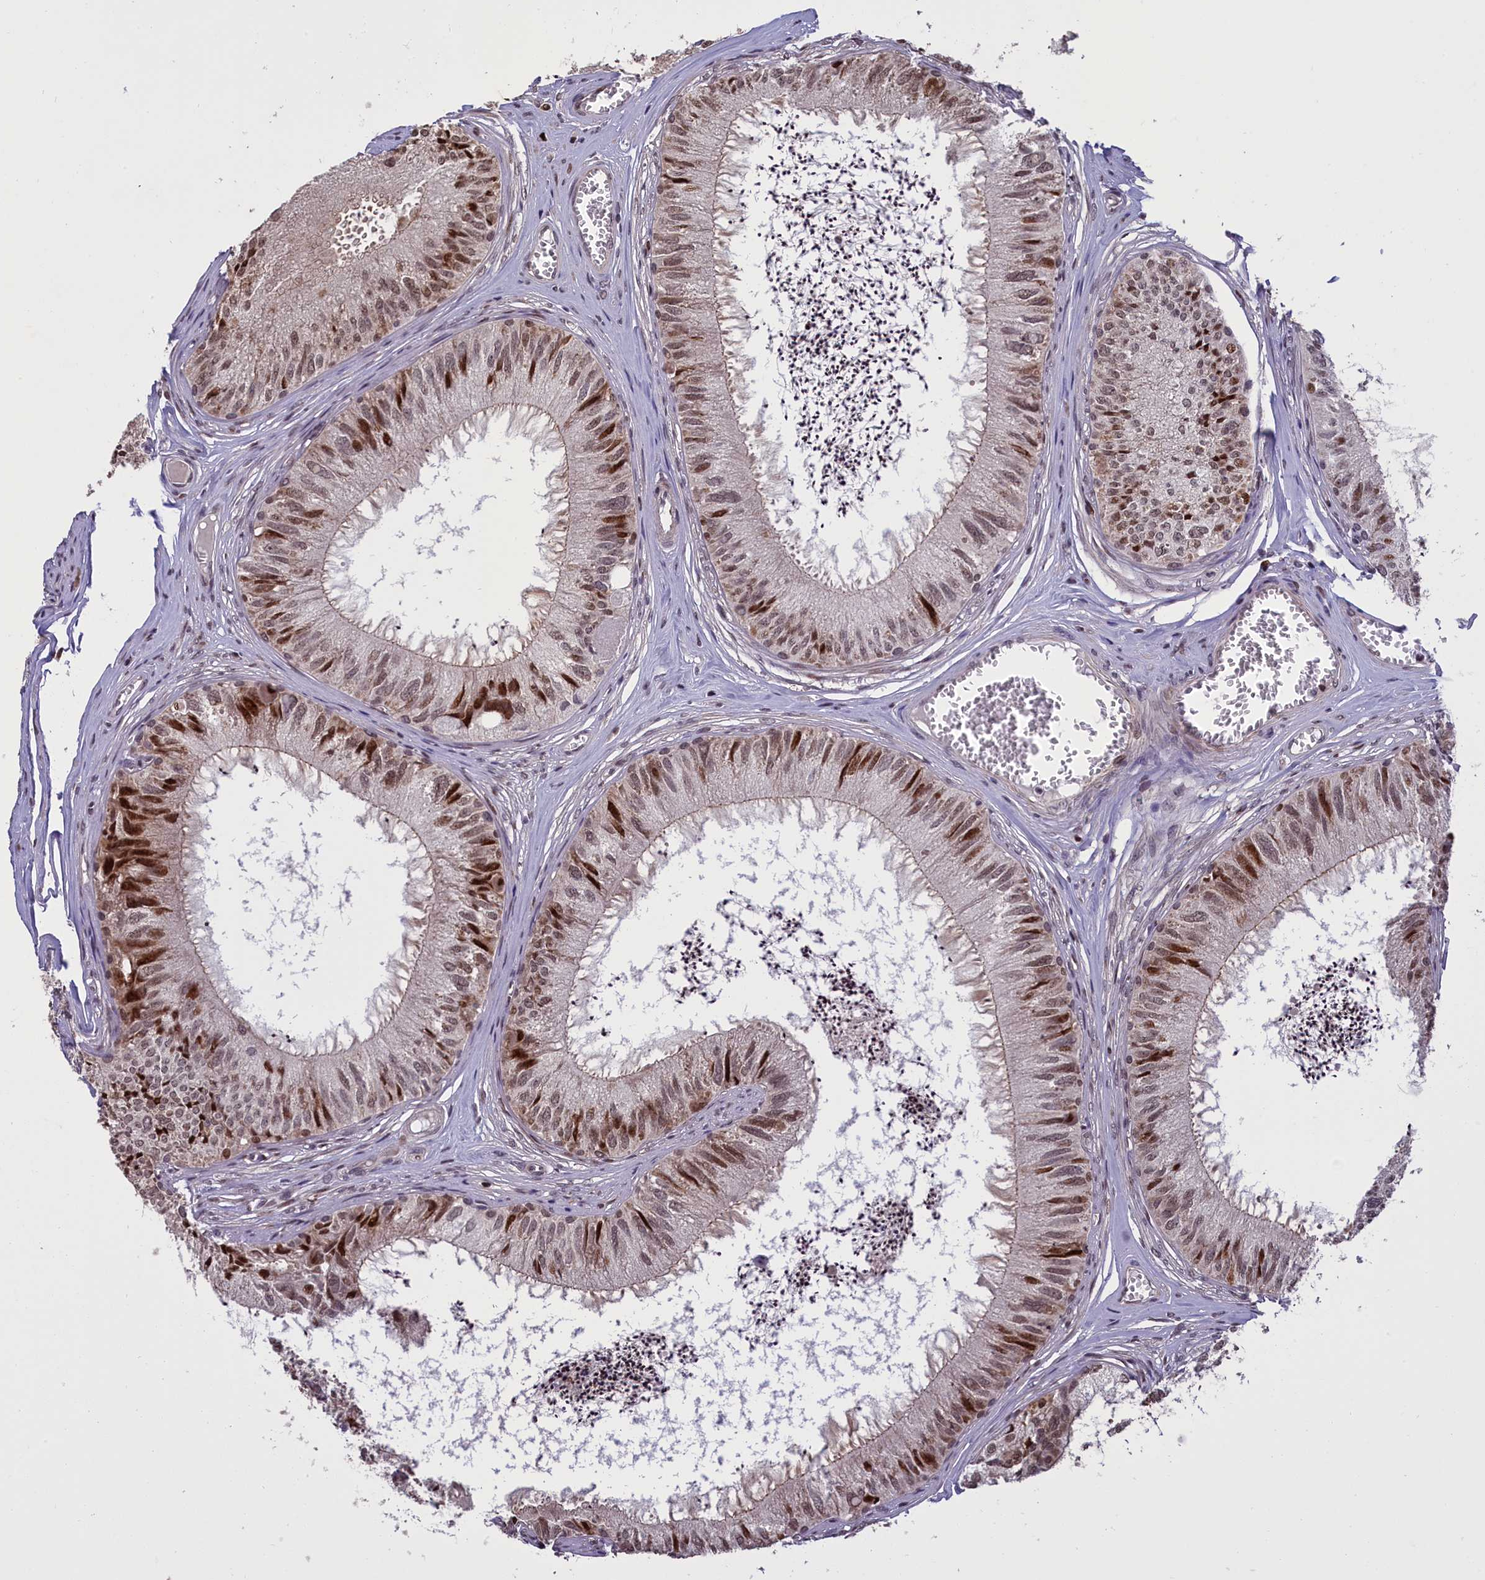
{"staining": {"intensity": "moderate", "quantity": ">75%", "location": "cytoplasmic/membranous,nuclear"}, "tissue": "epididymis", "cell_type": "Glandular cells", "image_type": "normal", "snomed": [{"axis": "morphology", "description": "Normal tissue, NOS"}, {"axis": "topography", "description": "Epididymis"}], "caption": "Epididymis was stained to show a protein in brown. There is medium levels of moderate cytoplasmic/membranous,nuclear expression in about >75% of glandular cells. The protein is shown in brown color, while the nuclei are stained blue.", "gene": "RELB", "patient": {"sex": "male", "age": 79}}